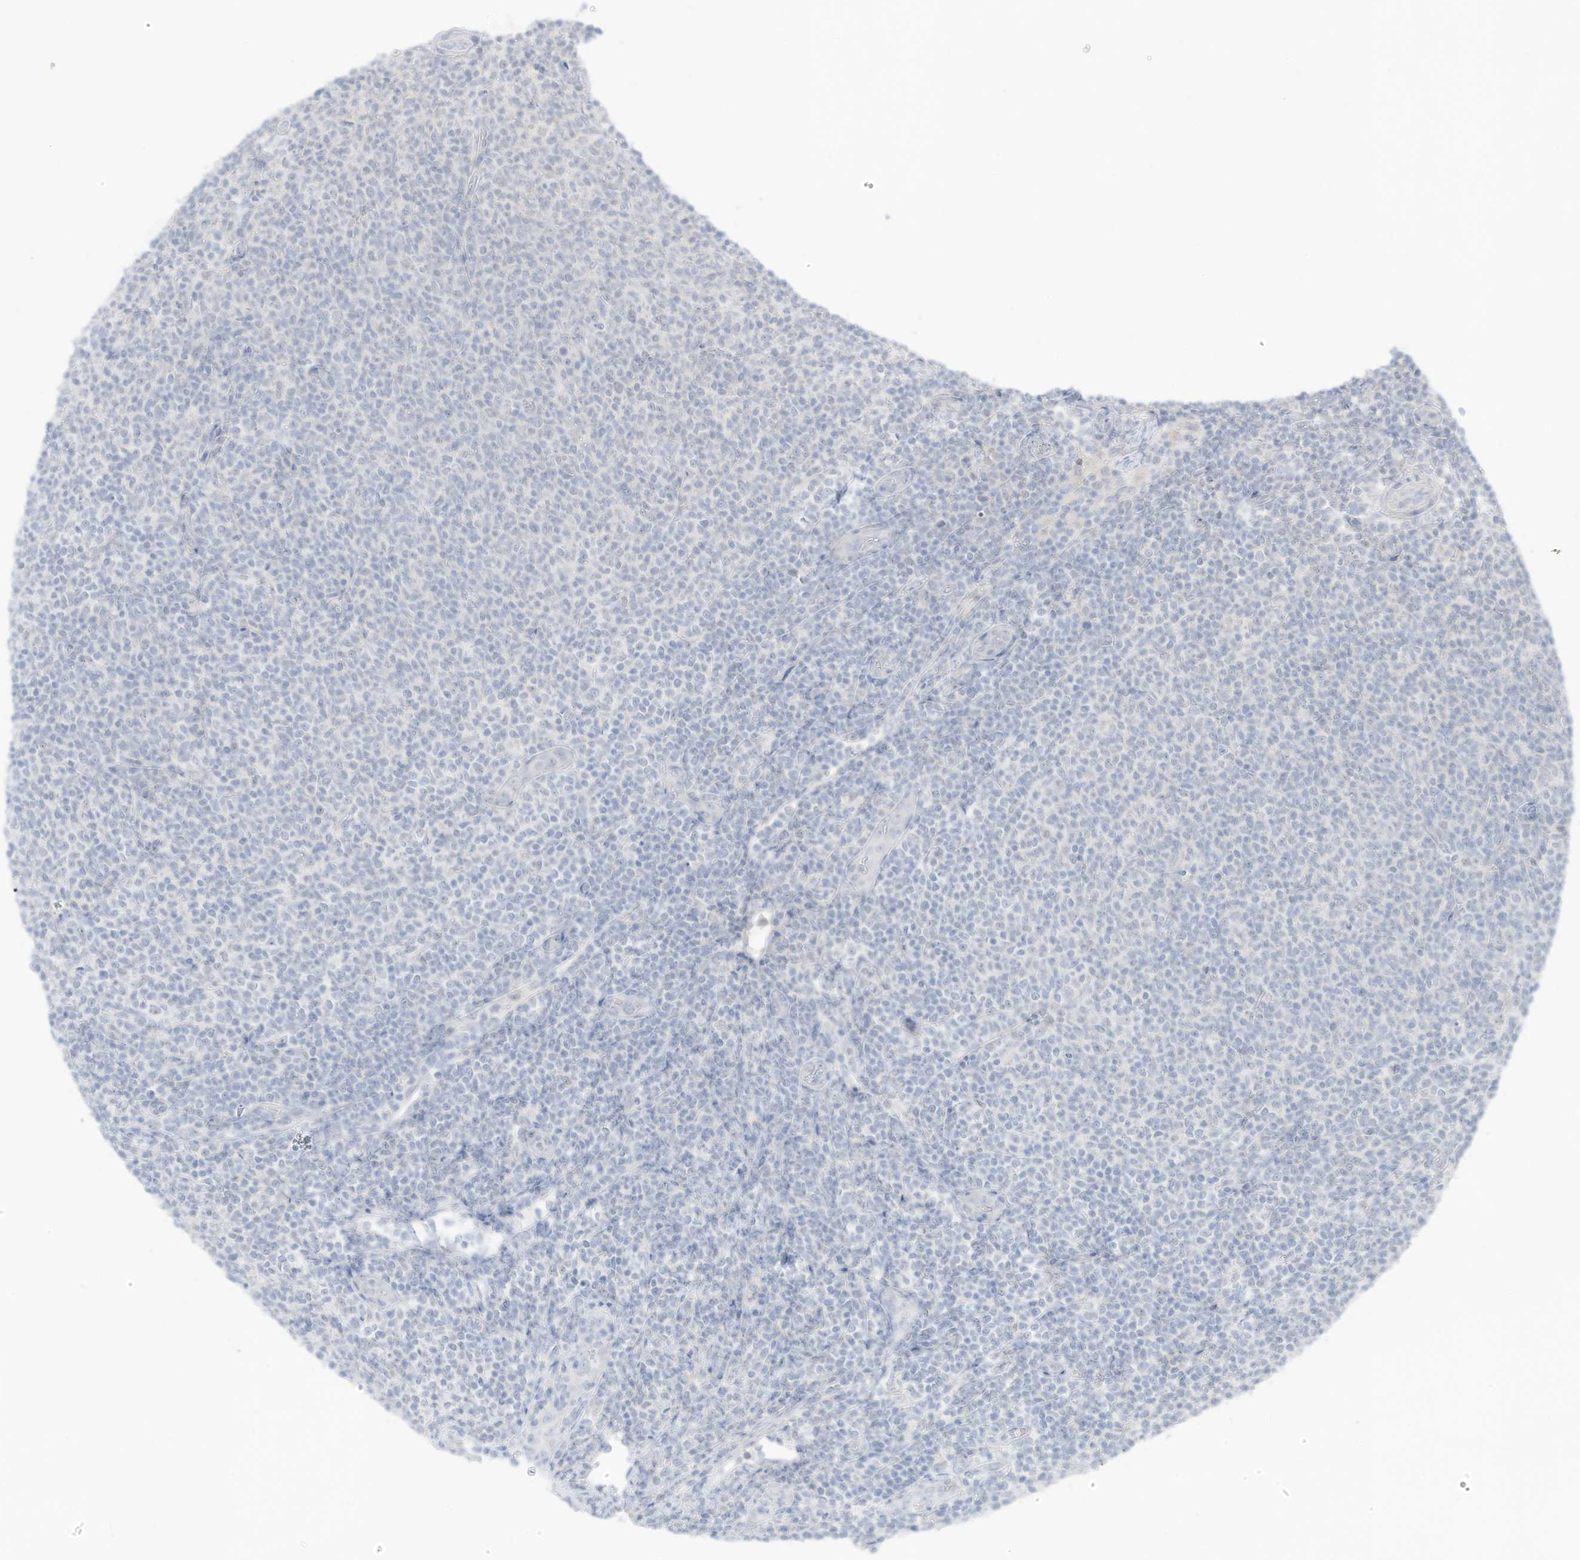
{"staining": {"intensity": "negative", "quantity": "none", "location": "none"}, "tissue": "lymphoma", "cell_type": "Tumor cells", "image_type": "cancer", "snomed": [{"axis": "morphology", "description": "Malignant lymphoma, non-Hodgkin's type, Low grade"}, {"axis": "topography", "description": "Lymph node"}], "caption": "This histopathology image is of lymphoma stained with immunohistochemistry to label a protein in brown with the nuclei are counter-stained blue. There is no staining in tumor cells. The staining was performed using DAB (3,3'-diaminobenzidine) to visualize the protein expression in brown, while the nuclei were stained in blue with hematoxylin (Magnification: 20x).", "gene": "OGT", "patient": {"sex": "male", "age": 66}}